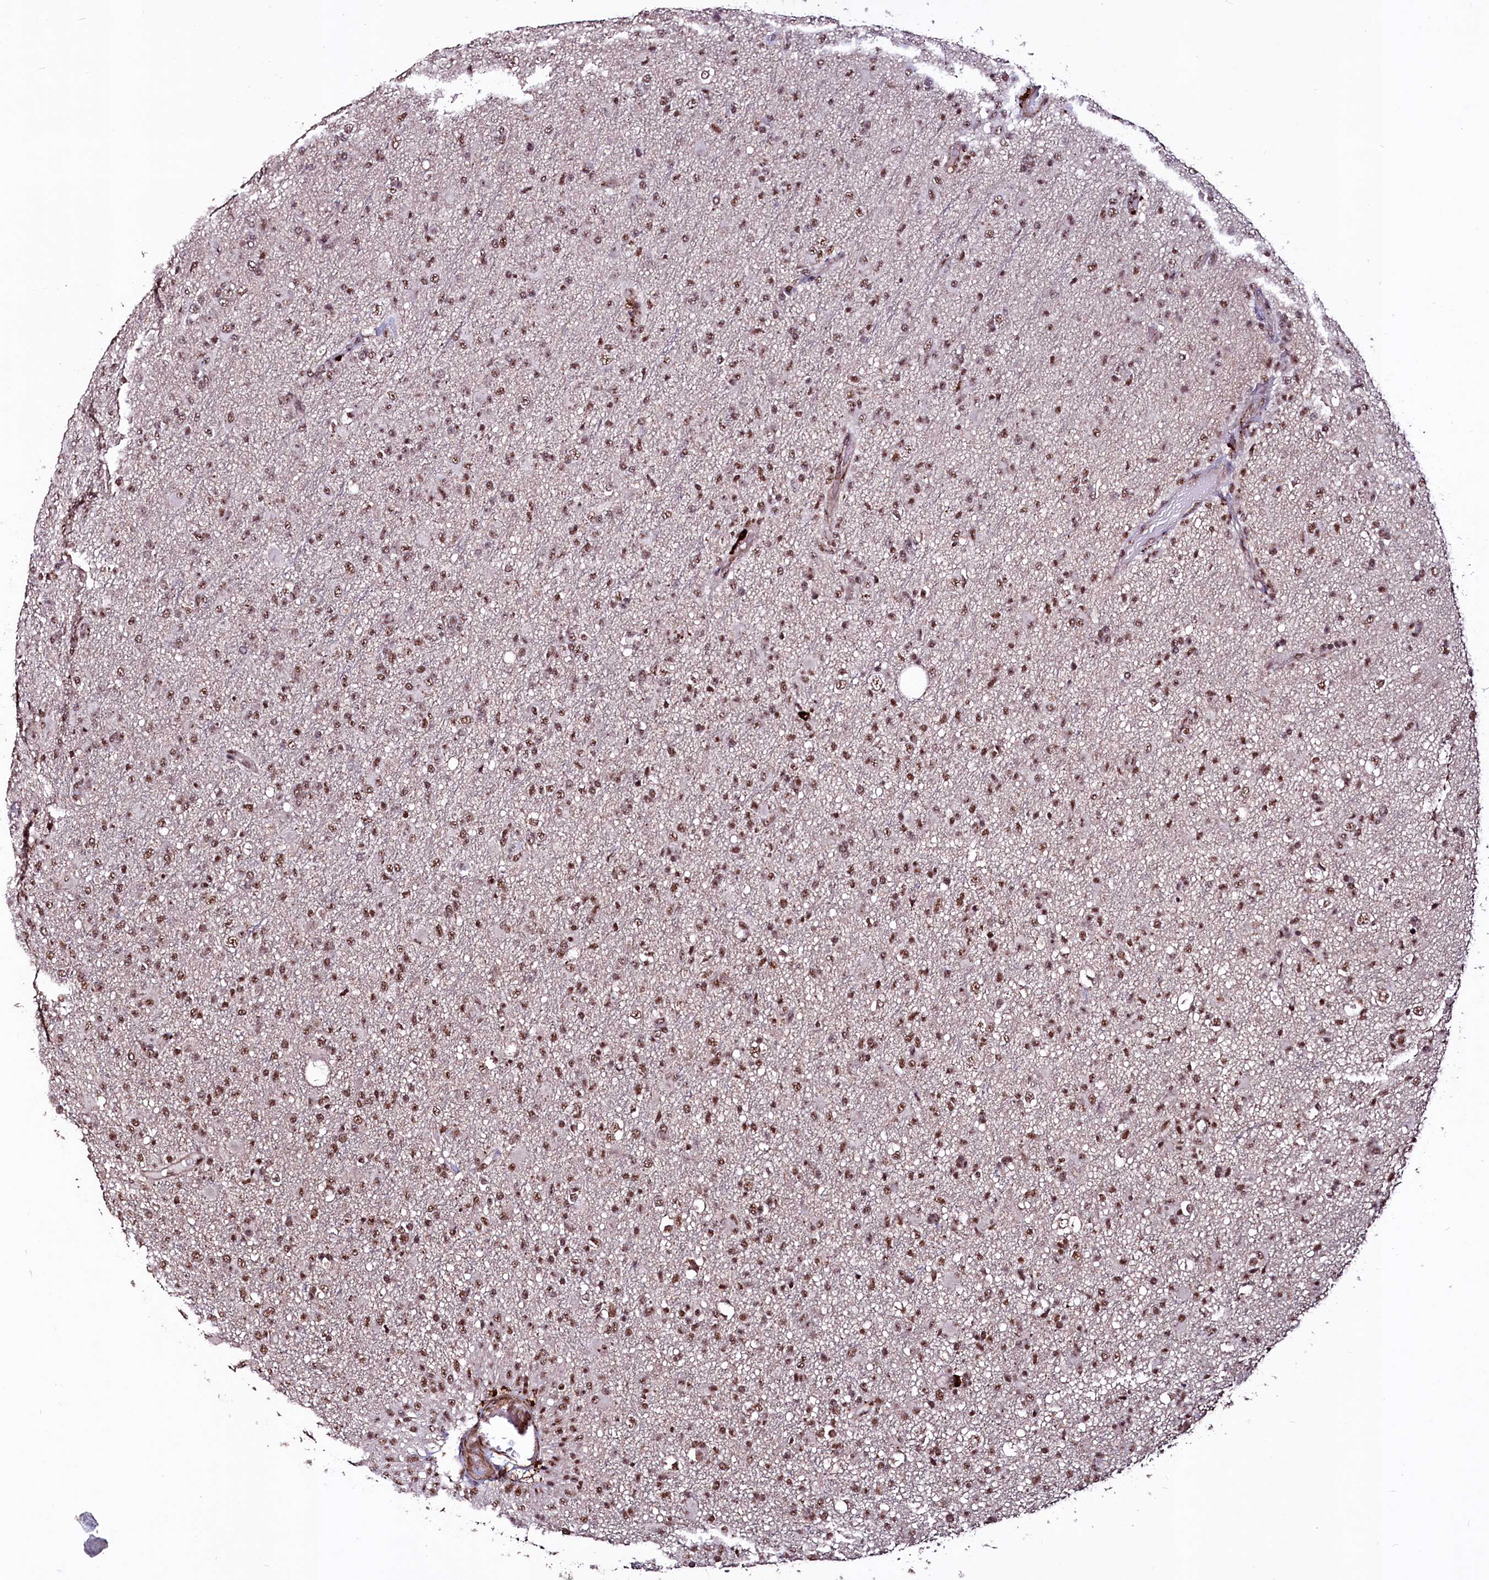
{"staining": {"intensity": "moderate", "quantity": ">75%", "location": "nuclear"}, "tissue": "glioma", "cell_type": "Tumor cells", "image_type": "cancer", "snomed": [{"axis": "morphology", "description": "Glioma, malignant, Low grade"}, {"axis": "topography", "description": "Brain"}], "caption": "Glioma stained with IHC exhibits moderate nuclear staining in approximately >75% of tumor cells.", "gene": "SFSWAP", "patient": {"sex": "male", "age": 65}}